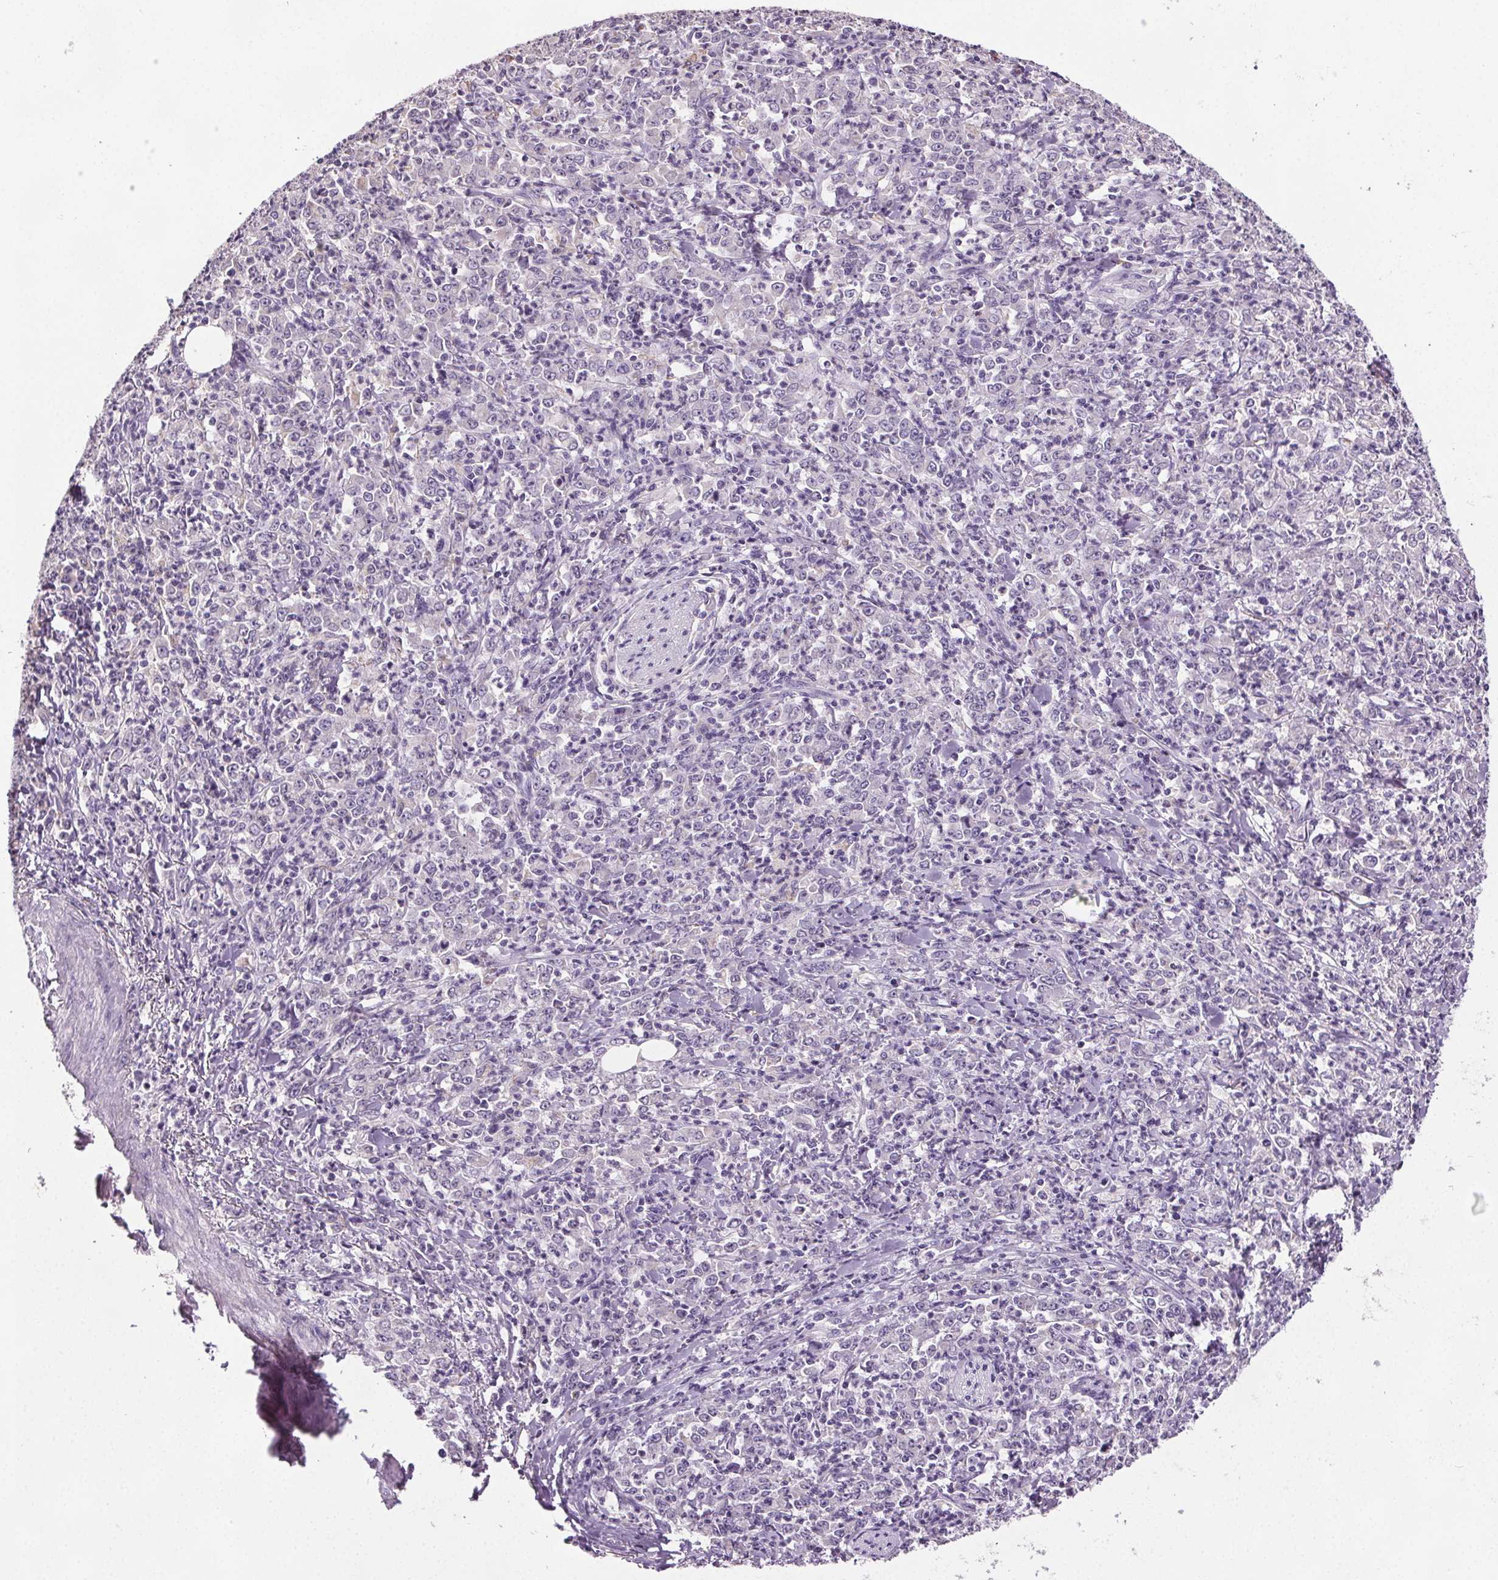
{"staining": {"intensity": "negative", "quantity": "none", "location": "none"}, "tissue": "stomach cancer", "cell_type": "Tumor cells", "image_type": "cancer", "snomed": [{"axis": "morphology", "description": "Adenocarcinoma, NOS"}, {"axis": "topography", "description": "Stomach, lower"}], "caption": "The immunohistochemistry micrograph has no significant staining in tumor cells of stomach cancer tissue.", "gene": "GPIHBP1", "patient": {"sex": "female", "age": 71}}